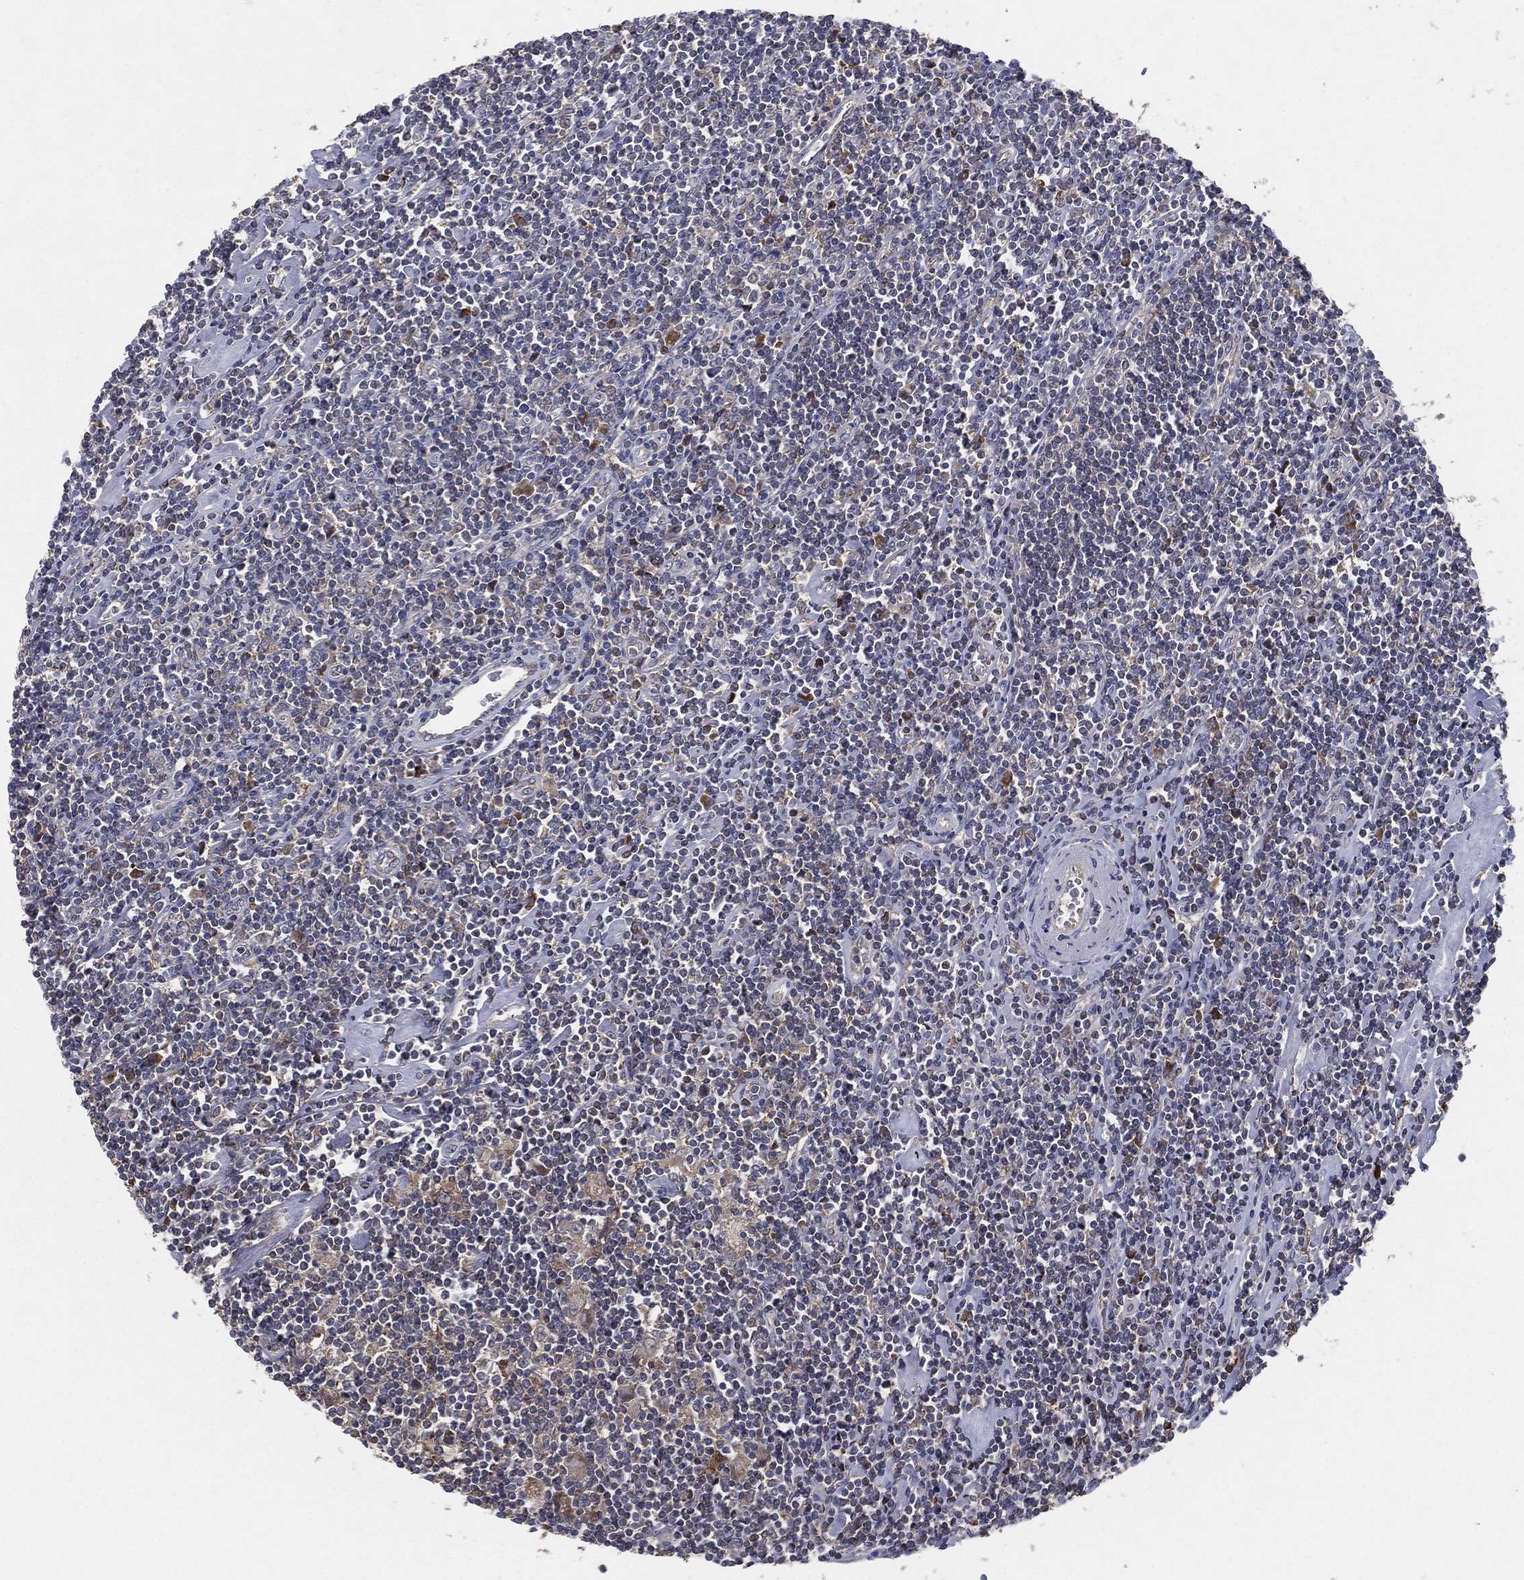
{"staining": {"intensity": "weak", "quantity": "<25%", "location": "cytoplasmic/membranous"}, "tissue": "lymphoma", "cell_type": "Tumor cells", "image_type": "cancer", "snomed": [{"axis": "morphology", "description": "Hodgkin's disease, NOS"}, {"axis": "topography", "description": "Lymph node"}], "caption": "The micrograph reveals no significant staining in tumor cells of lymphoma.", "gene": "MT-ND1", "patient": {"sex": "male", "age": 40}}